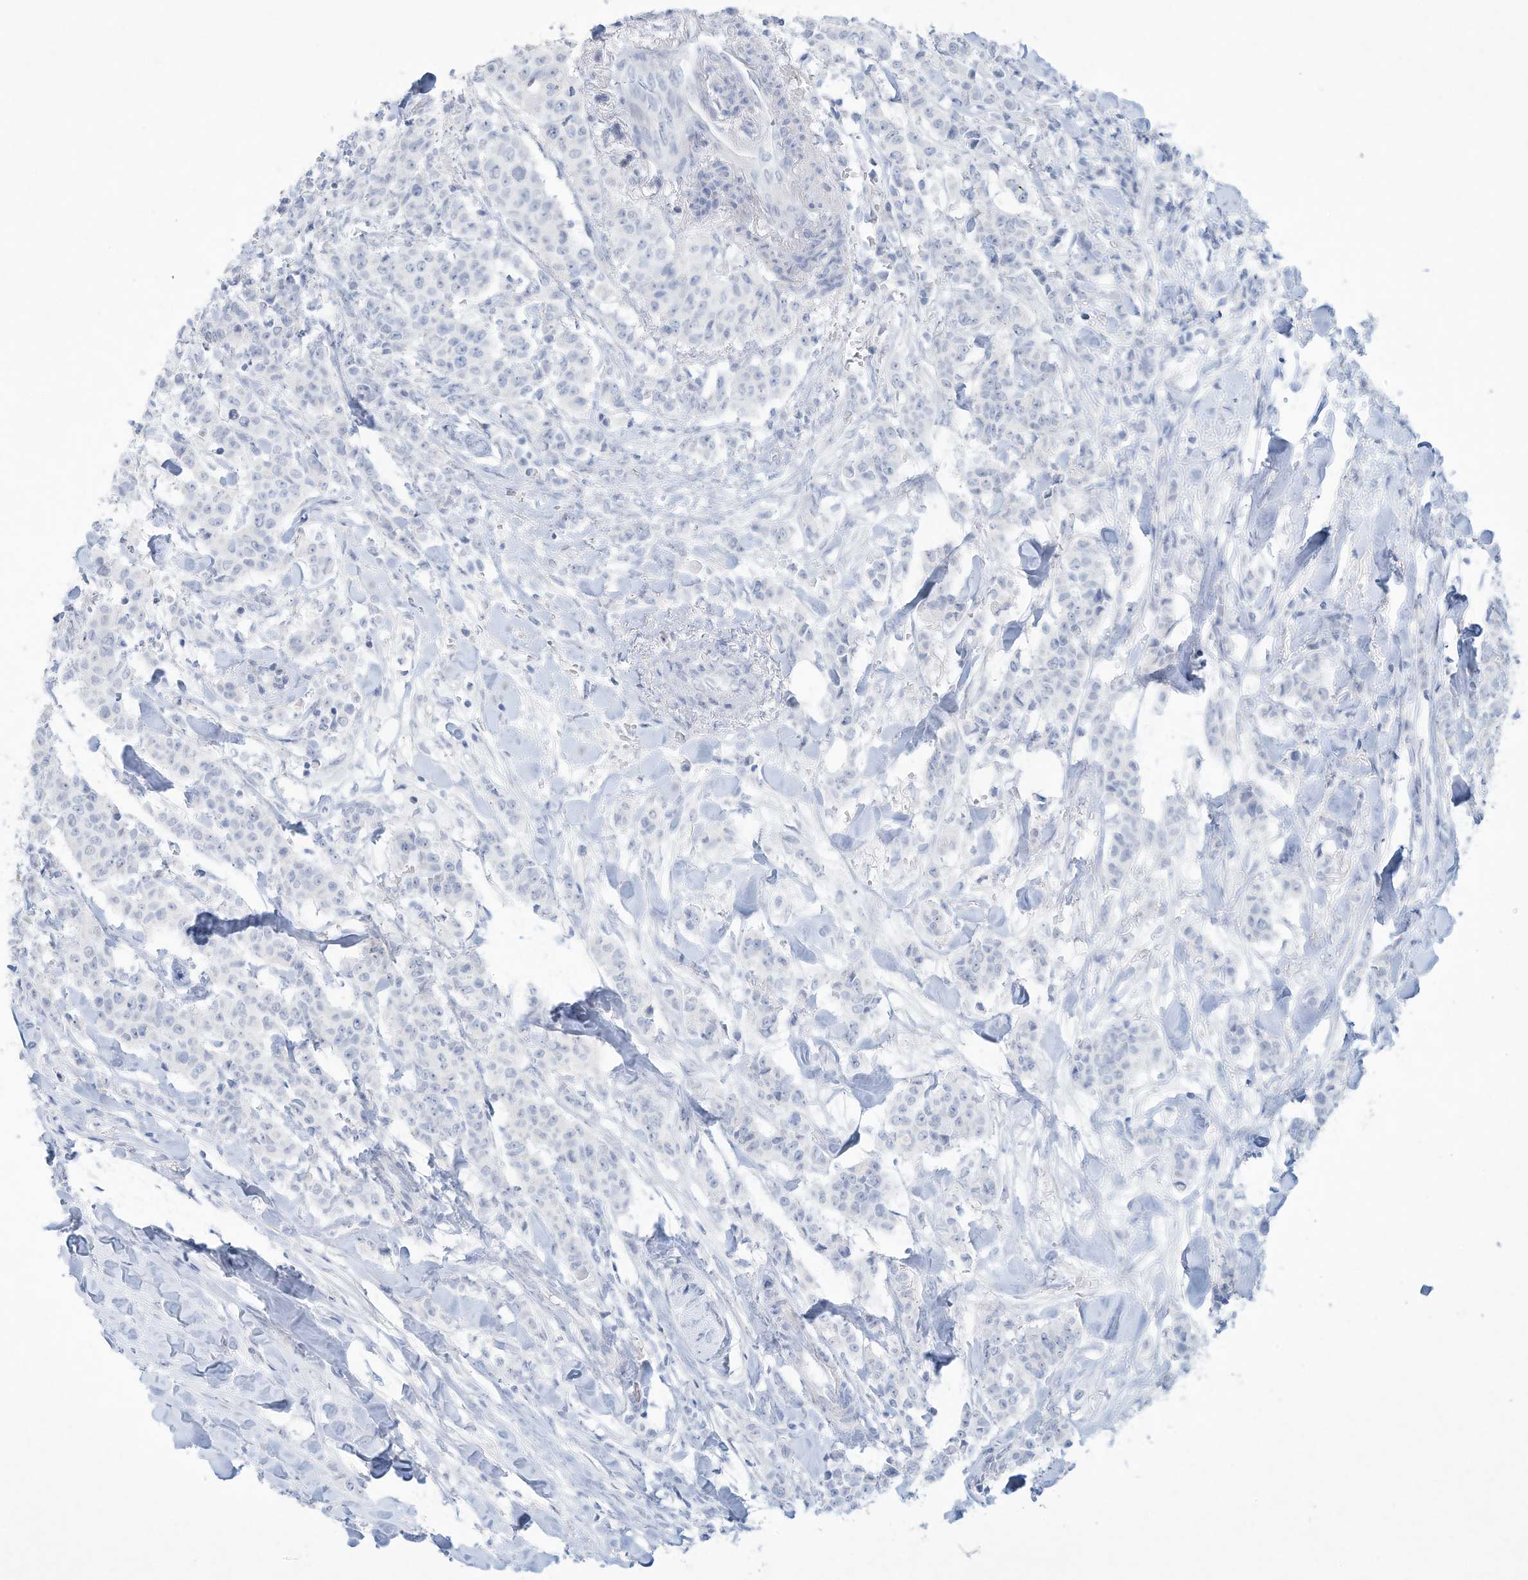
{"staining": {"intensity": "negative", "quantity": "none", "location": "none"}, "tissue": "breast cancer", "cell_type": "Tumor cells", "image_type": "cancer", "snomed": [{"axis": "morphology", "description": "Duct carcinoma"}, {"axis": "topography", "description": "Breast"}], "caption": "A high-resolution photomicrograph shows immunohistochemistry (IHC) staining of breast cancer, which shows no significant staining in tumor cells.", "gene": "PAX6", "patient": {"sex": "female", "age": 40}}